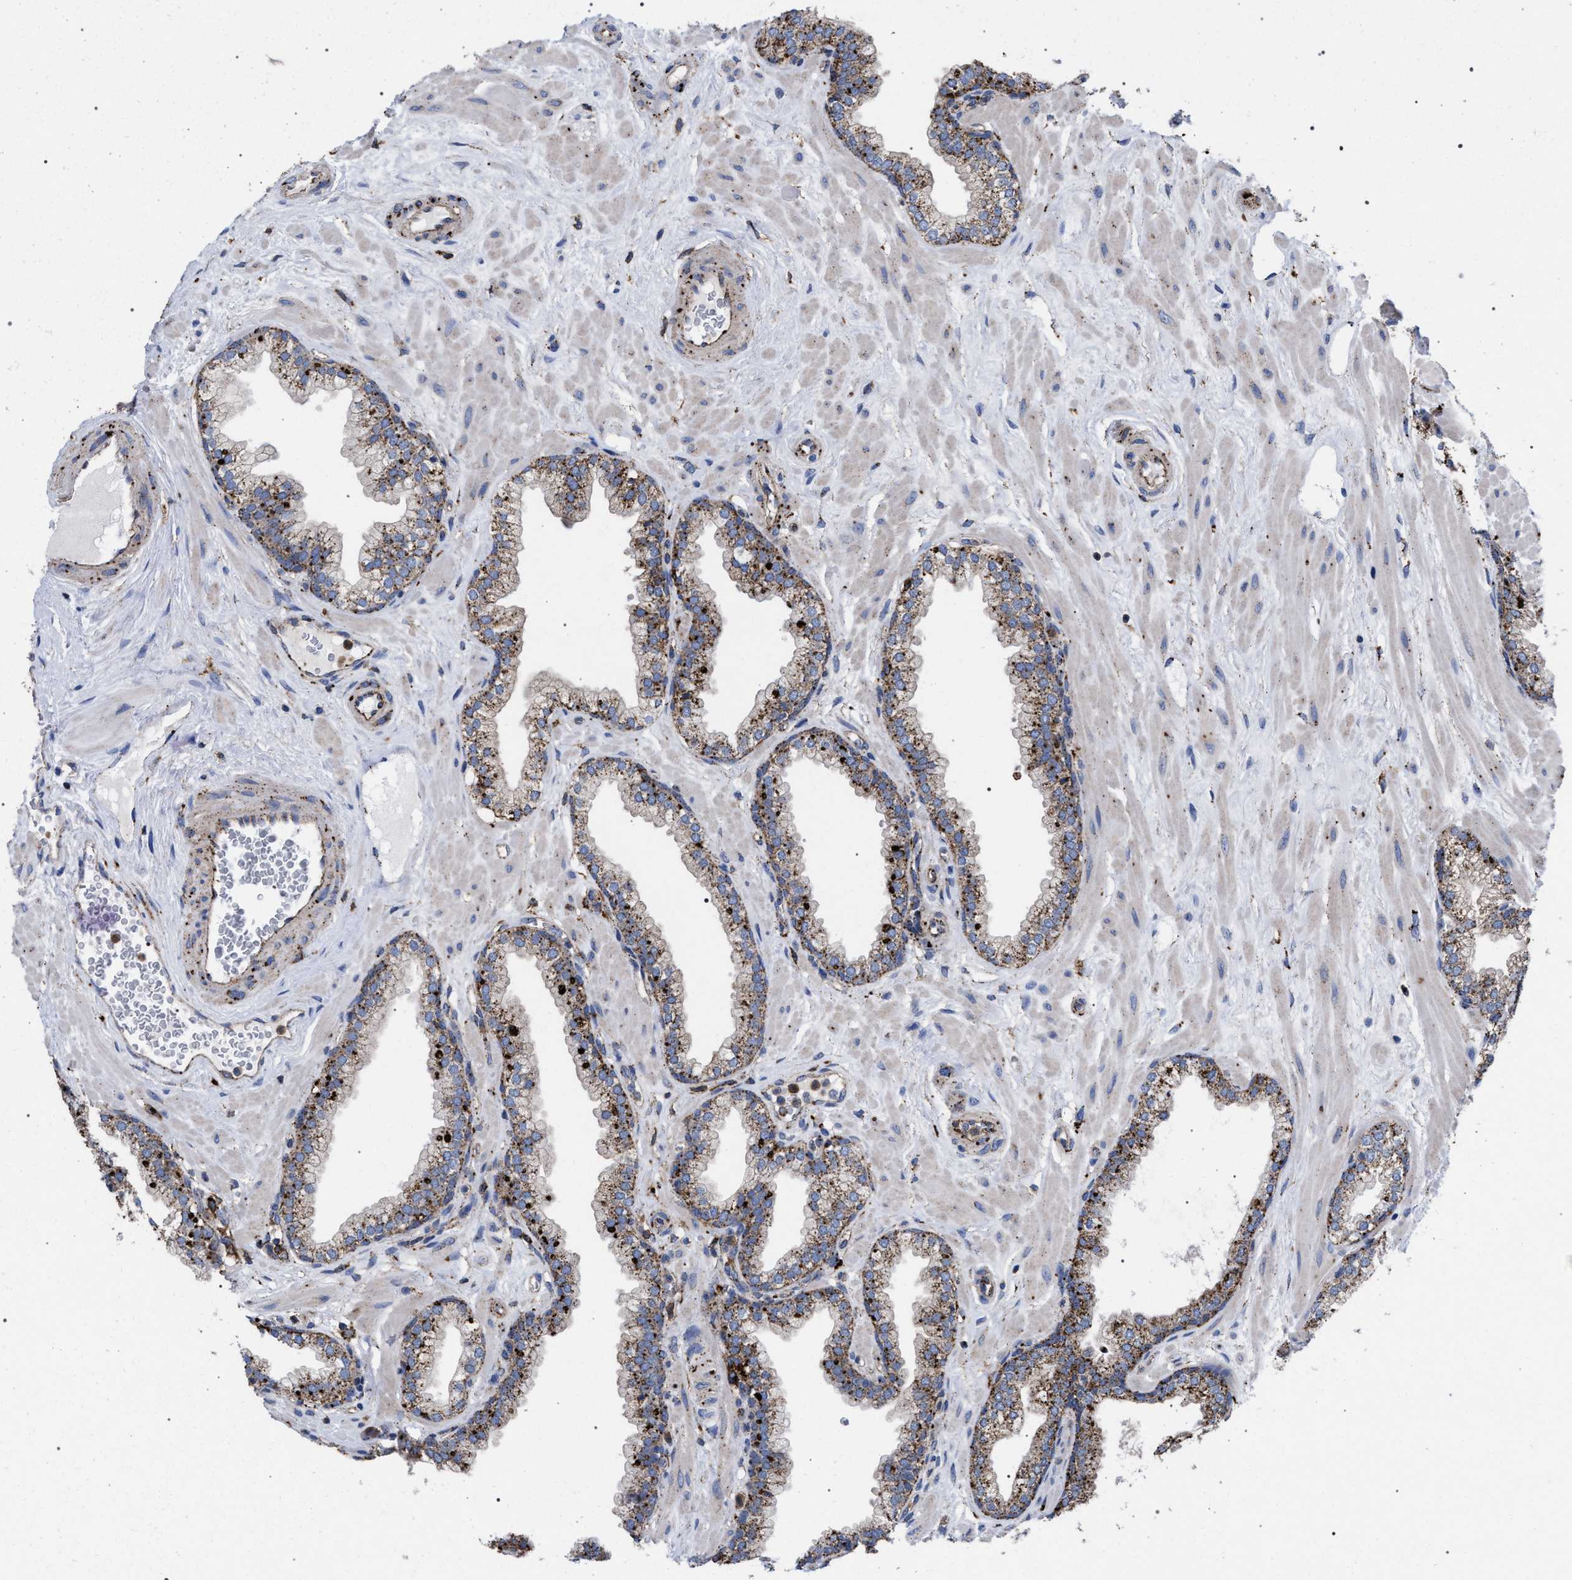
{"staining": {"intensity": "strong", "quantity": "25%-75%", "location": "cytoplasmic/membranous"}, "tissue": "prostate", "cell_type": "Glandular cells", "image_type": "normal", "snomed": [{"axis": "morphology", "description": "Normal tissue, NOS"}, {"axis": "morphology", "description": "Urothelial carcinoma, Low grade"}, {"axis": "topography", "description": "Urinary bladder"}, {"axis": "topography", "description": "Prostate"}], "caption": "A photomicrograph of prostate stained for a protein demonstrates strong cytoplasmic/membranous brown staining in glandular cells. (DAB IHC with brightfield microscopy, high magnification).", "gene": "PPT1", "patient": {"sex": "male", "age": 60}}